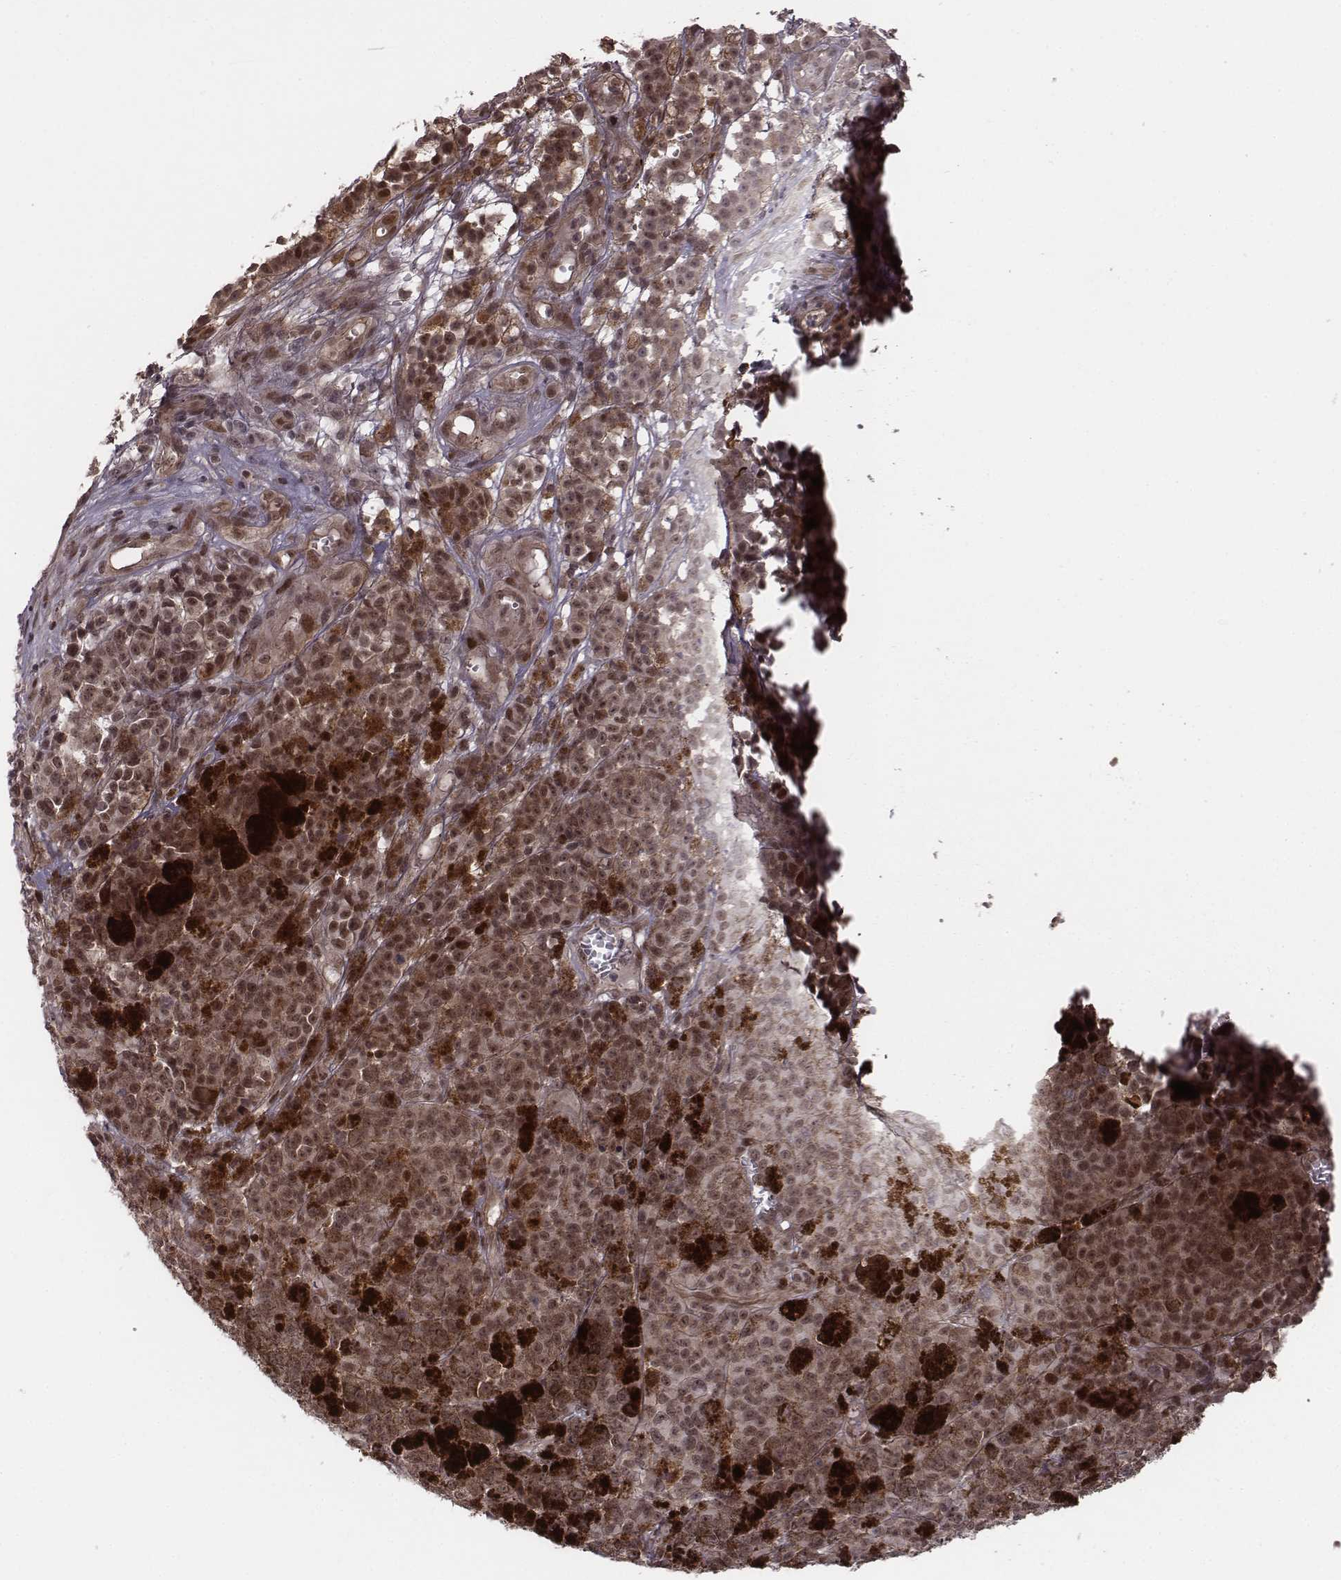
{"staining": {"intensity": "weak", "quantity": ">75%", "location": "cytoplasmic/membranous,nuclear"}, "tissue": "melanoma", "cell_type": "Tumor cells", "image_type": "cancer", "snomed": [{"axis": "morphology", "description": "Malignant melanoma, NOS"}, {"axis": "topography", "description": "Skin"}], "caption": "Melanoma was stained to show a protein in brown. There is low levels of weak cytoplasmic/membranous and nuclear expression in approximately >75% of tumor cells. (IHC, brightfield microscopy, high magnification).", "gene": "RPL3", "patient": {"sex": "female", "age": 58}}